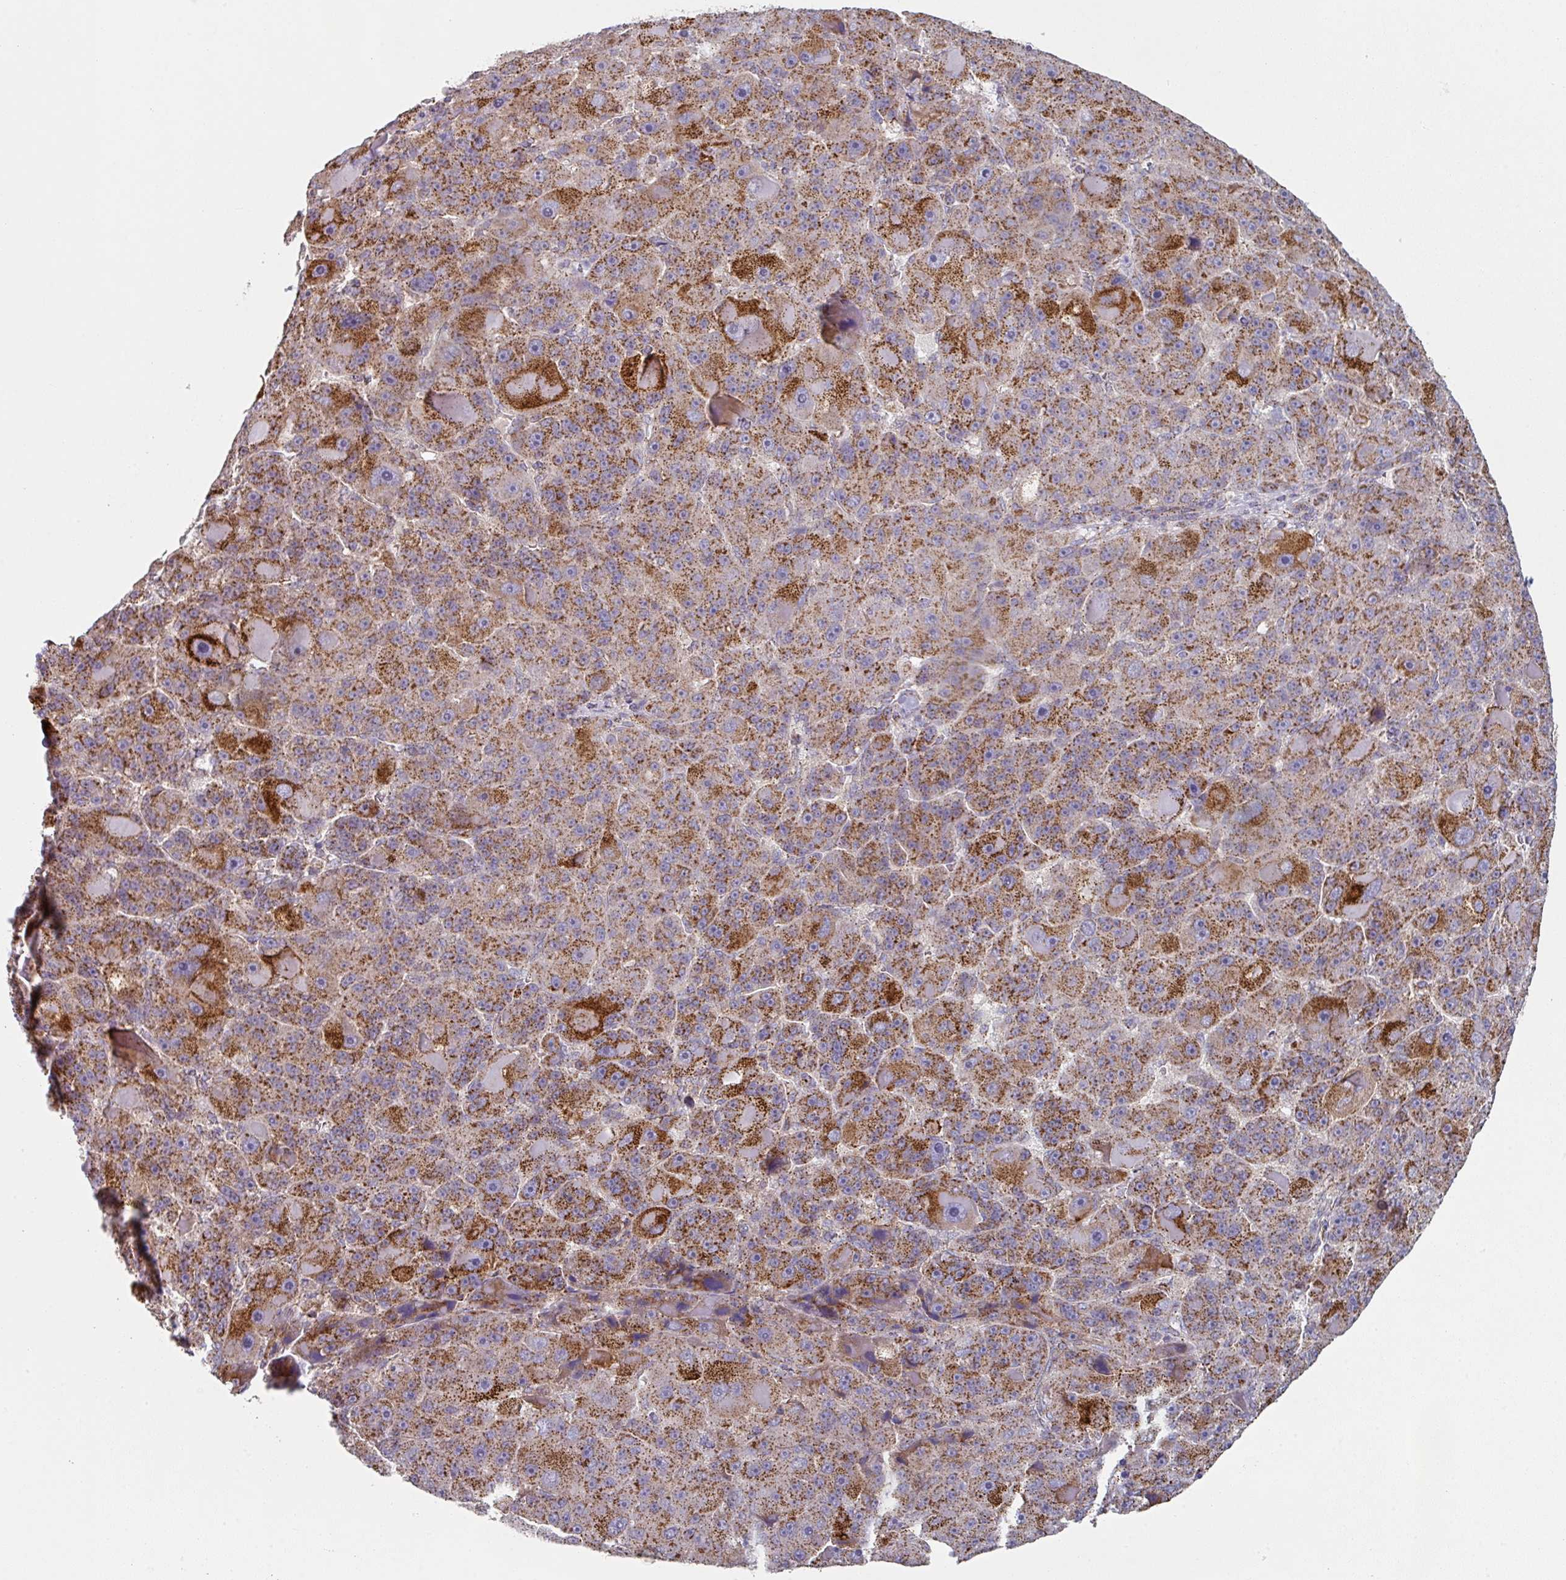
{"staining": {"intensity": "strong", "quantity": ">75%", "location": "cytoplasmic/membranous"}, "tissue": "liver cancer", "cell_type": "Tumor cells", "image_type": "cancer", "snomed": [{"axis": "morphology", "description": "Carcinoma, Hepatocellular, NOS"}, {"axis": "topography", "description": "Liver"}], "caption": "Protein expression analysis of liver cancer exhibits strong cytoplasmic/membranous staining in about >75% of tumor cells.", "gene": "CCDC85B", "patient": {"sex": "male", "age": 76}}